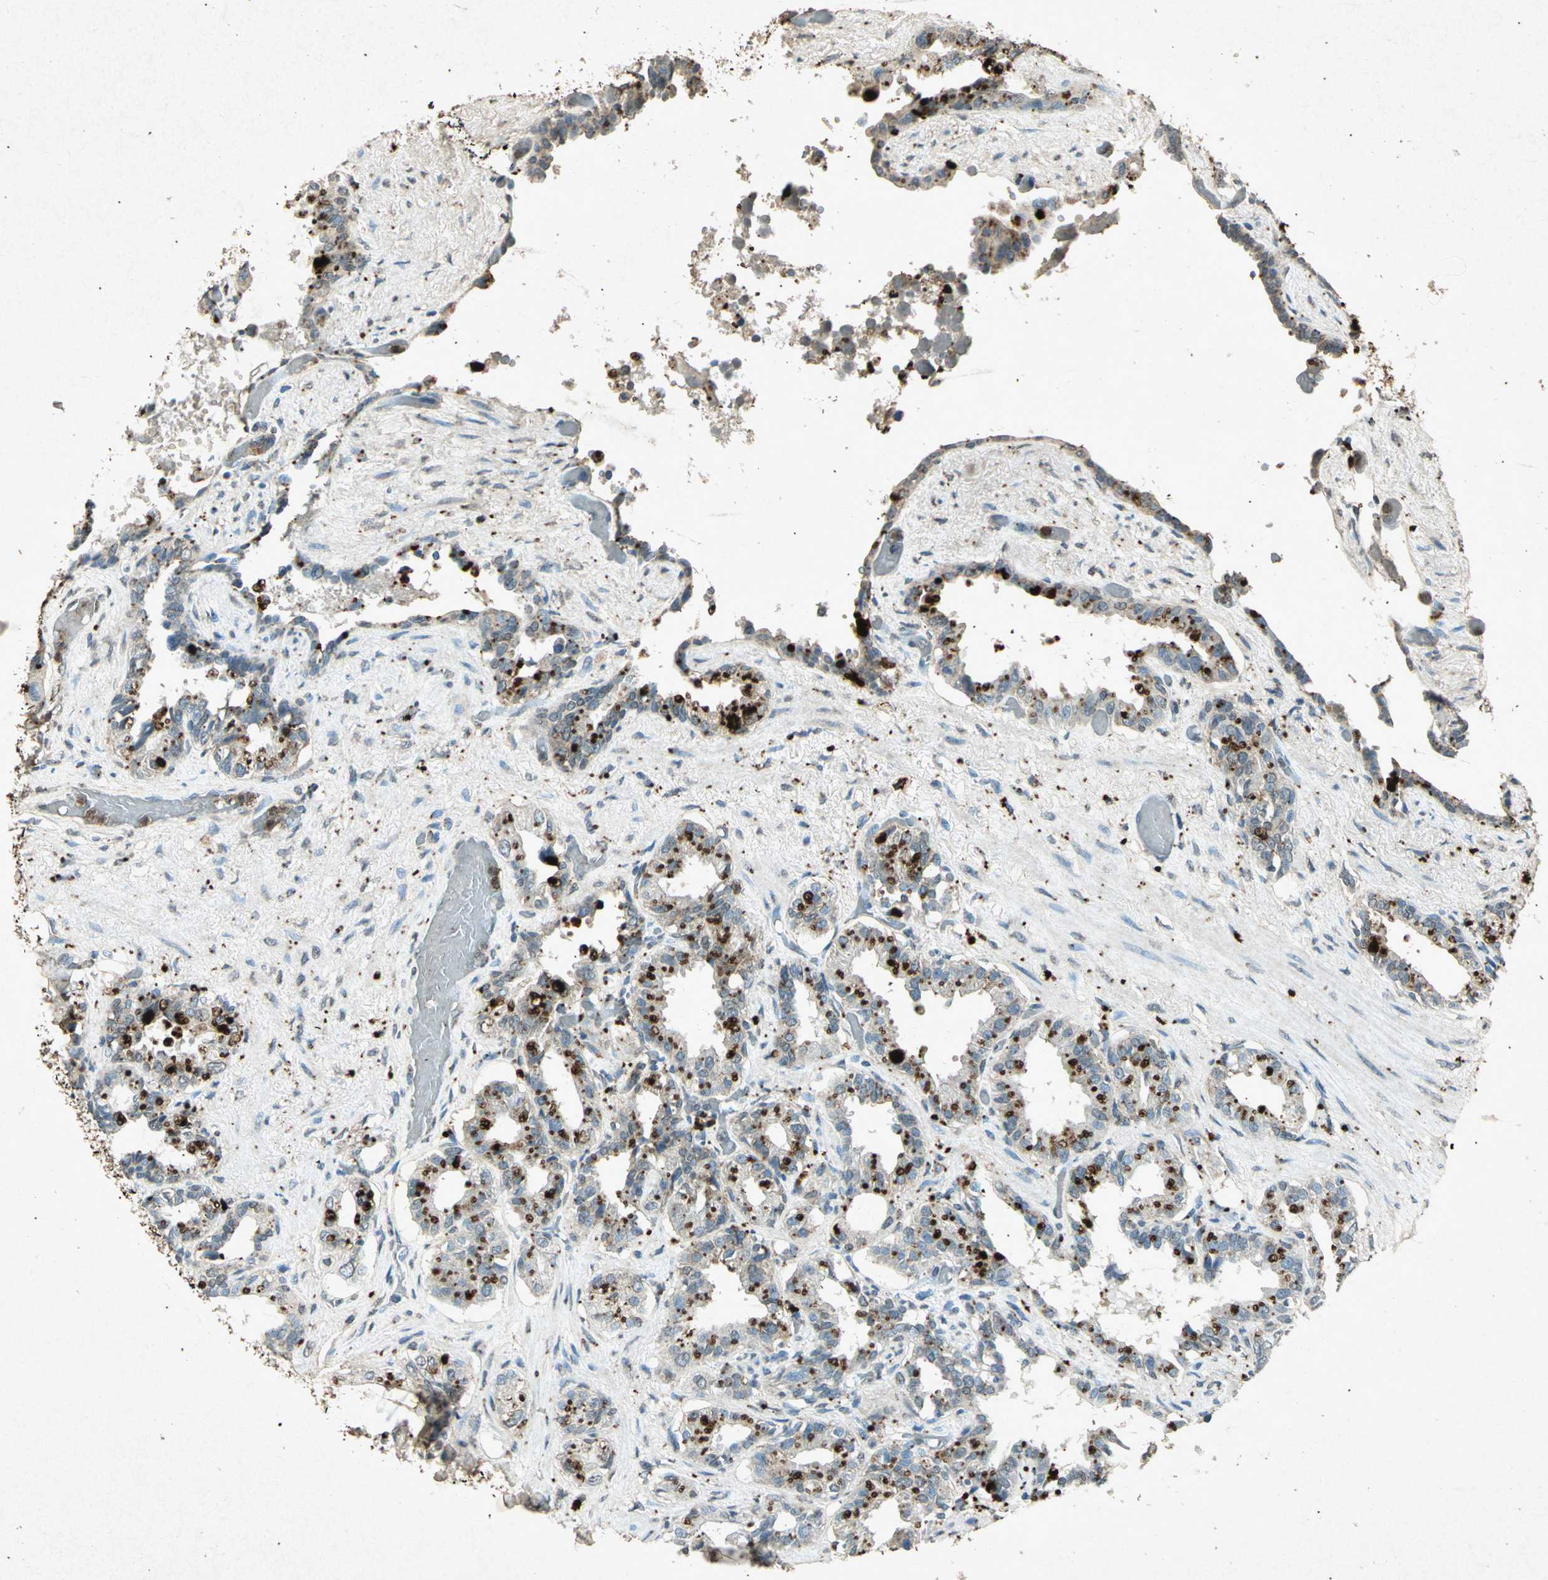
{"staining": {"intensity": "strong", "quantity": "25%-75%", "location": "cytoplasmic/membranous"}, "tissue": "seminal vesicle", "cell_type": "Glandular cells", "image_type": "normal", "snomed": [{"axis": "morphology", "description": "Normal tissue, NOS"}, {"axis": "topography", "description": "Seminal veicle"}], "caption": "This photomicrograph shows IHC staining of unremarkable human seminal vesicle, with high strong cytoplasmic/membranous expression in approximately 25%-75% of glandular cells.", "gene": "PSEN1", "patient": {"sex": "male", "age": 61}}